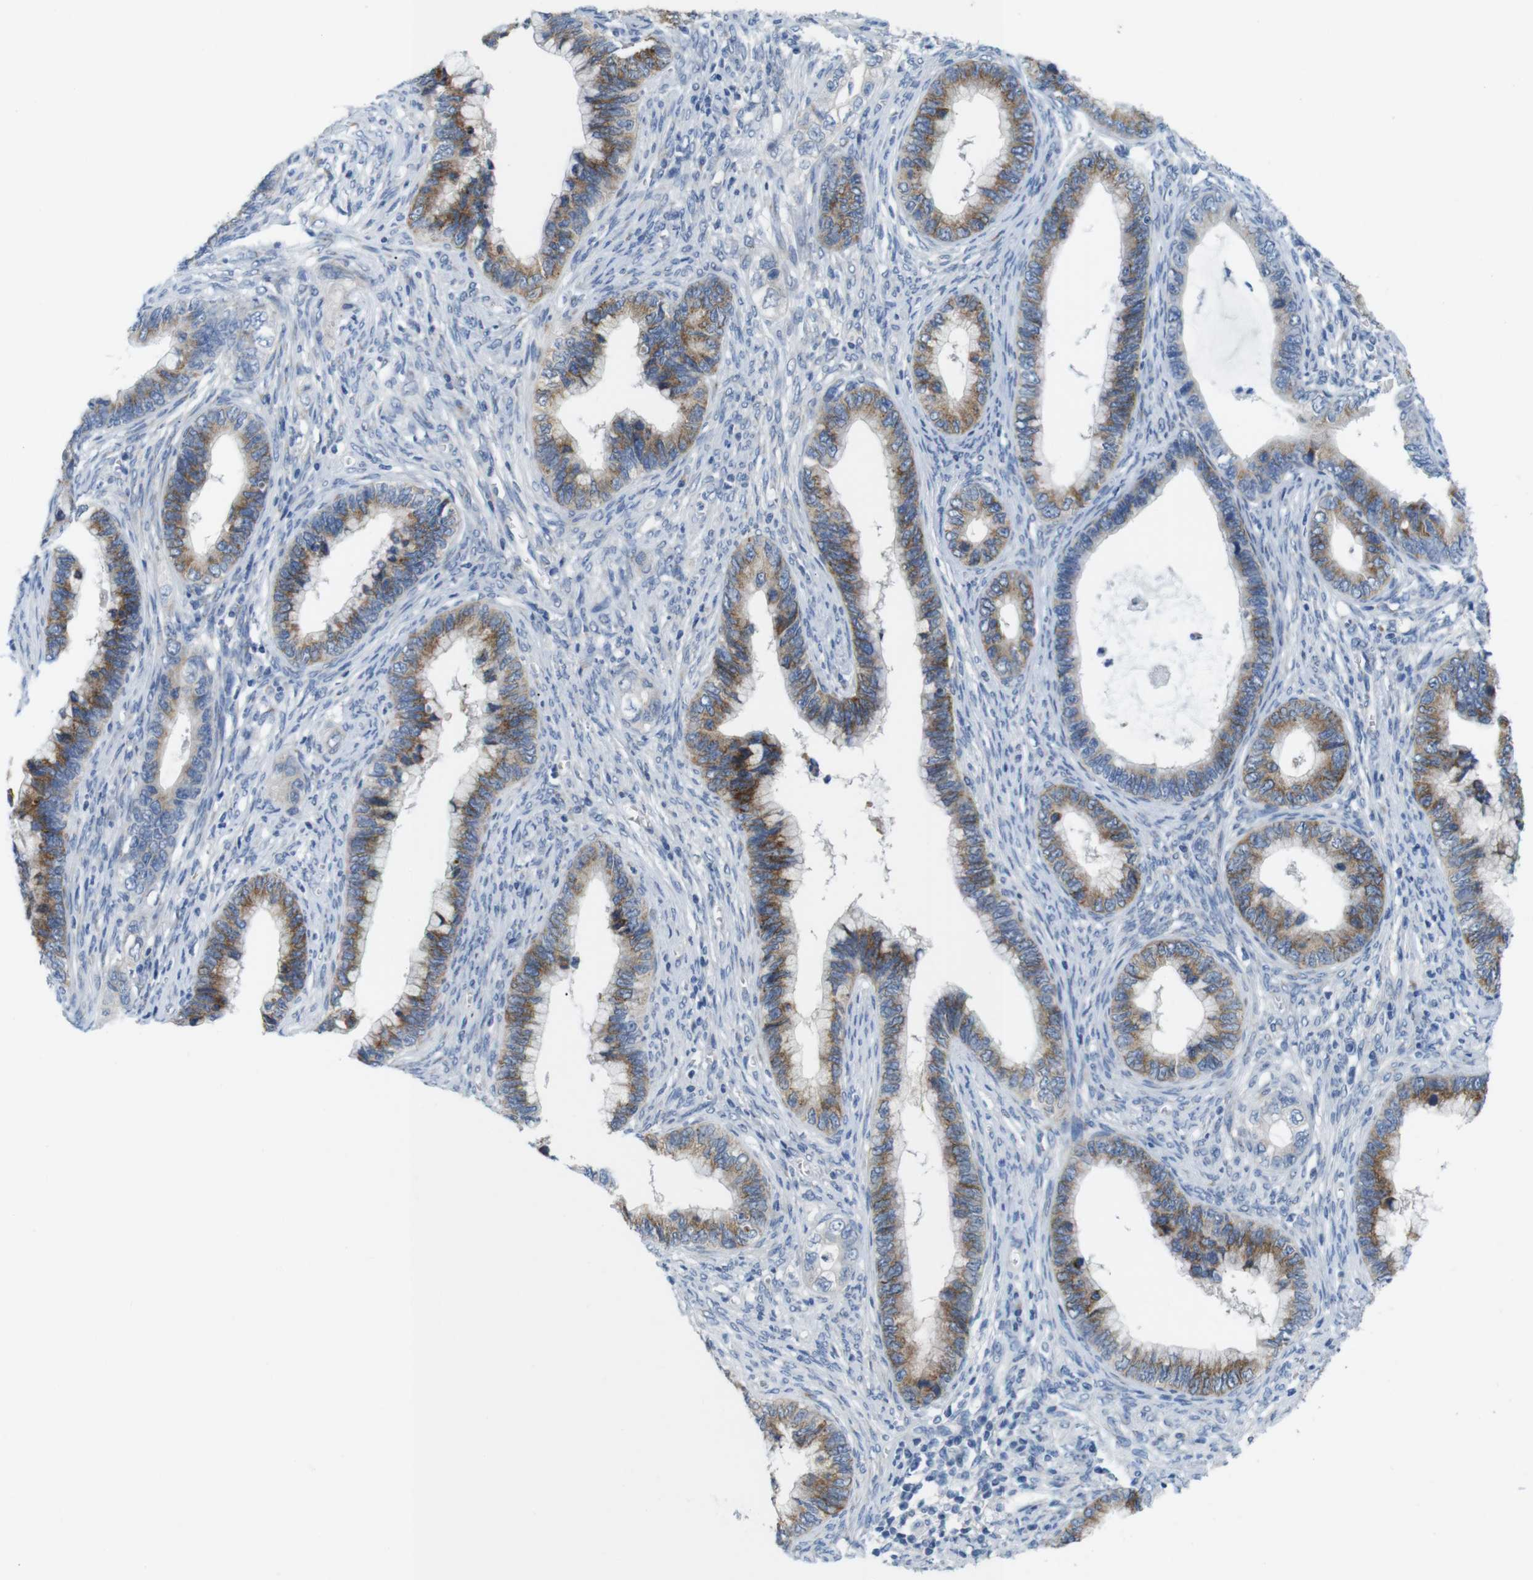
{"staining": {"intensity": "moderate", "quantity": ">75%", "location": "cytoplasmic/membranous"}, "tissue": "cervical cancer", "cell_type": "Tumor cells", "image_type": "cancer", "snomed": [{"axis": "morphology", "description": "Adenocarcinoma, NOS"}, {"axis": "topography", "description": "Cervix"}], "caption": "Approximately >75% of tumor cells in adenocarcinoma (cervical) reveal moderate cytoplasmic/membranous protein staining as visualized by brown immunohistochemical staining.", "gene": "GOLGA2", "patient": {"sex": "female", "age": 44}}